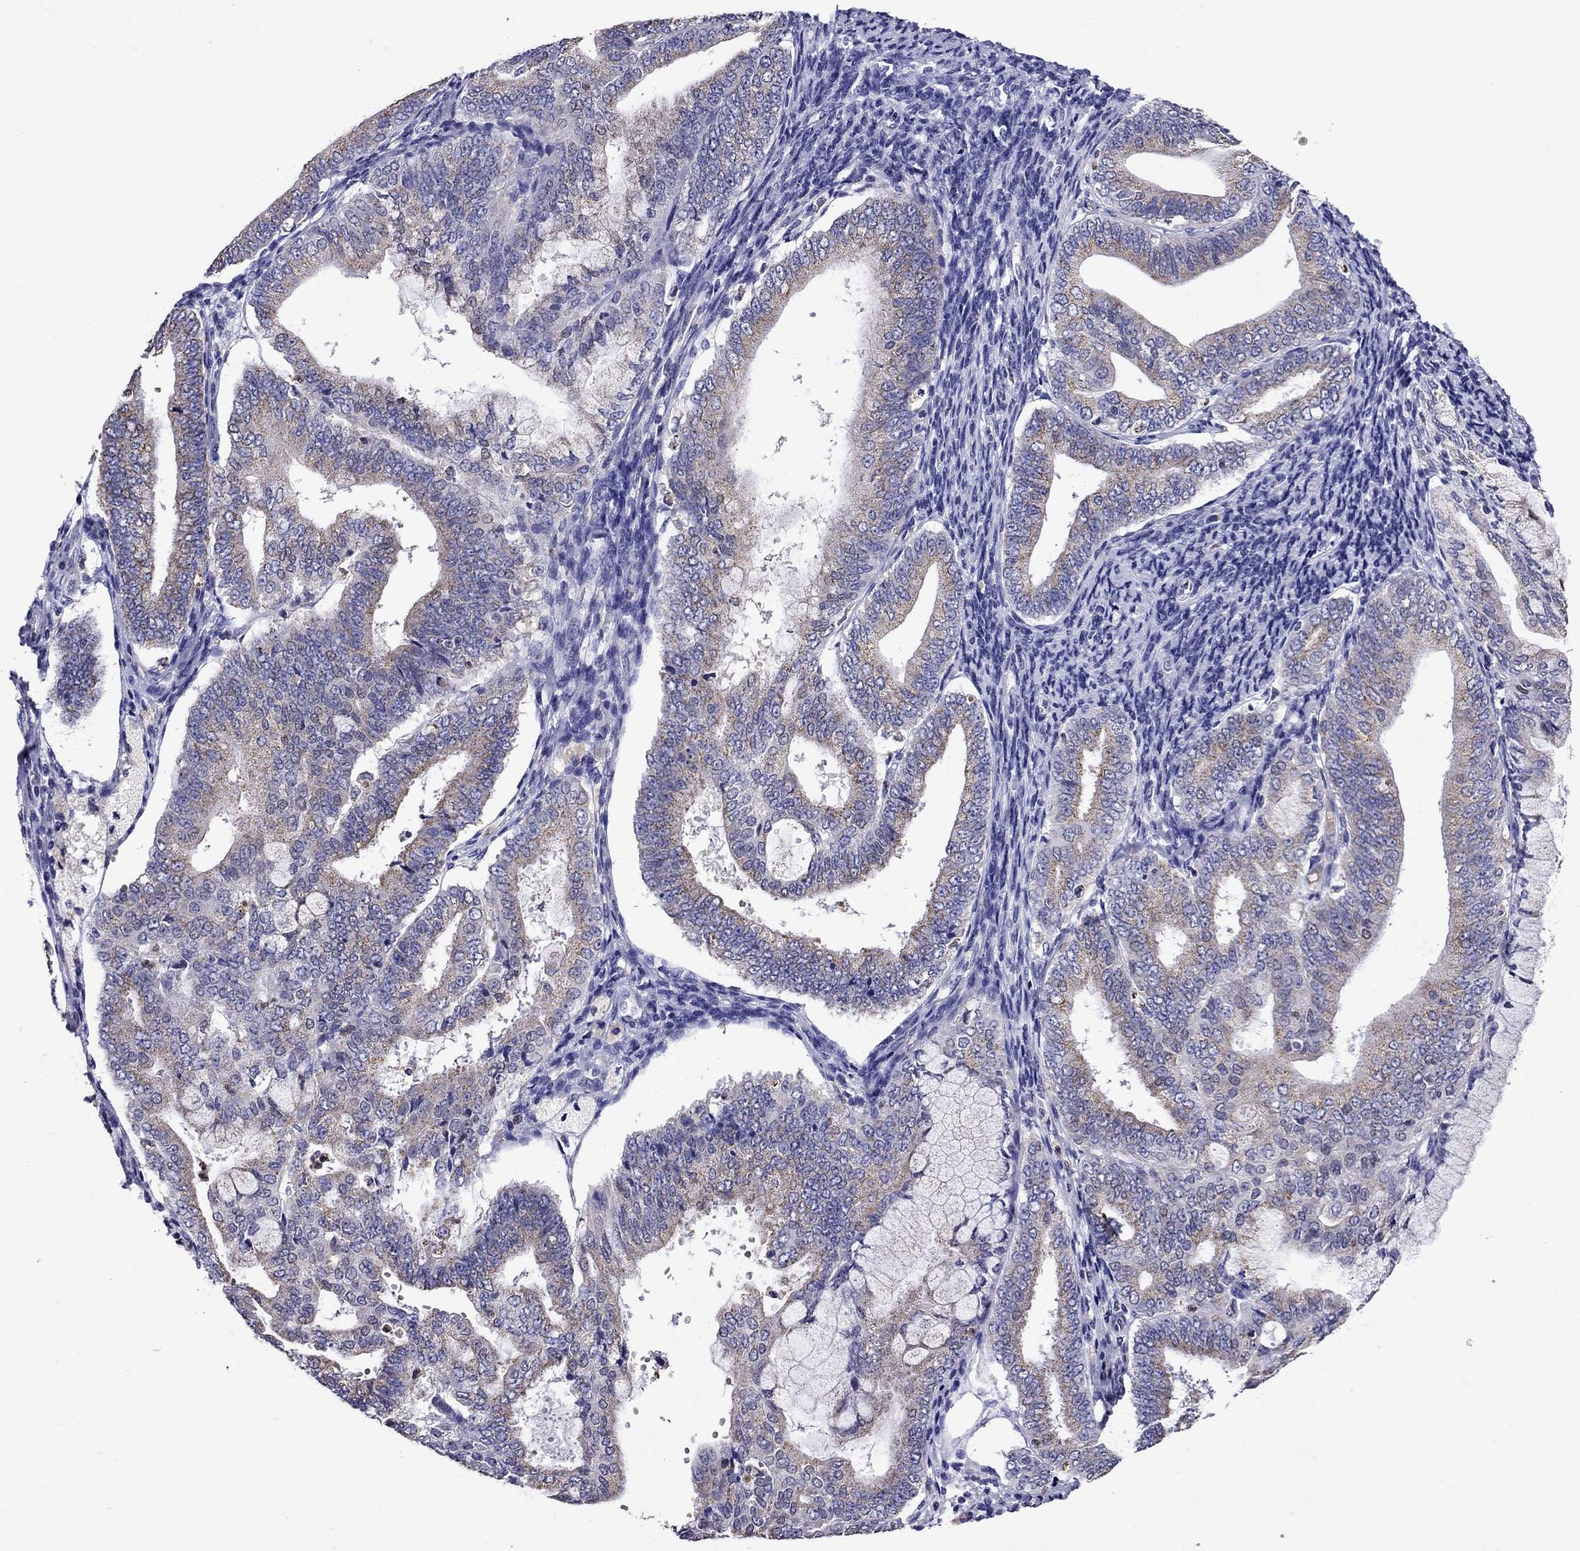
{"staining": {"intensity": "weak", "quantity": "25%-75%", "location": "cytoplasmic/membranous"}, "tissue": "endometrial cancer", "cell_type": "Tumor cells", "image_type": "cancer", "snomed": [{"axis": "morphology", "description": "Adenocarcinoma, NOS"}, {"axis": "topography", "description": "Endometrium"}], "caption": "Weak cytoplasmic/membranous positivity is identified in about 25%-75% of tumor cells in endometrial adenocarcinoma. (DAB IHC, brown staining for protein, blue staining for nuclei).", "gene": "SCG2", "patient": {"sex": "female", "age": 63}}